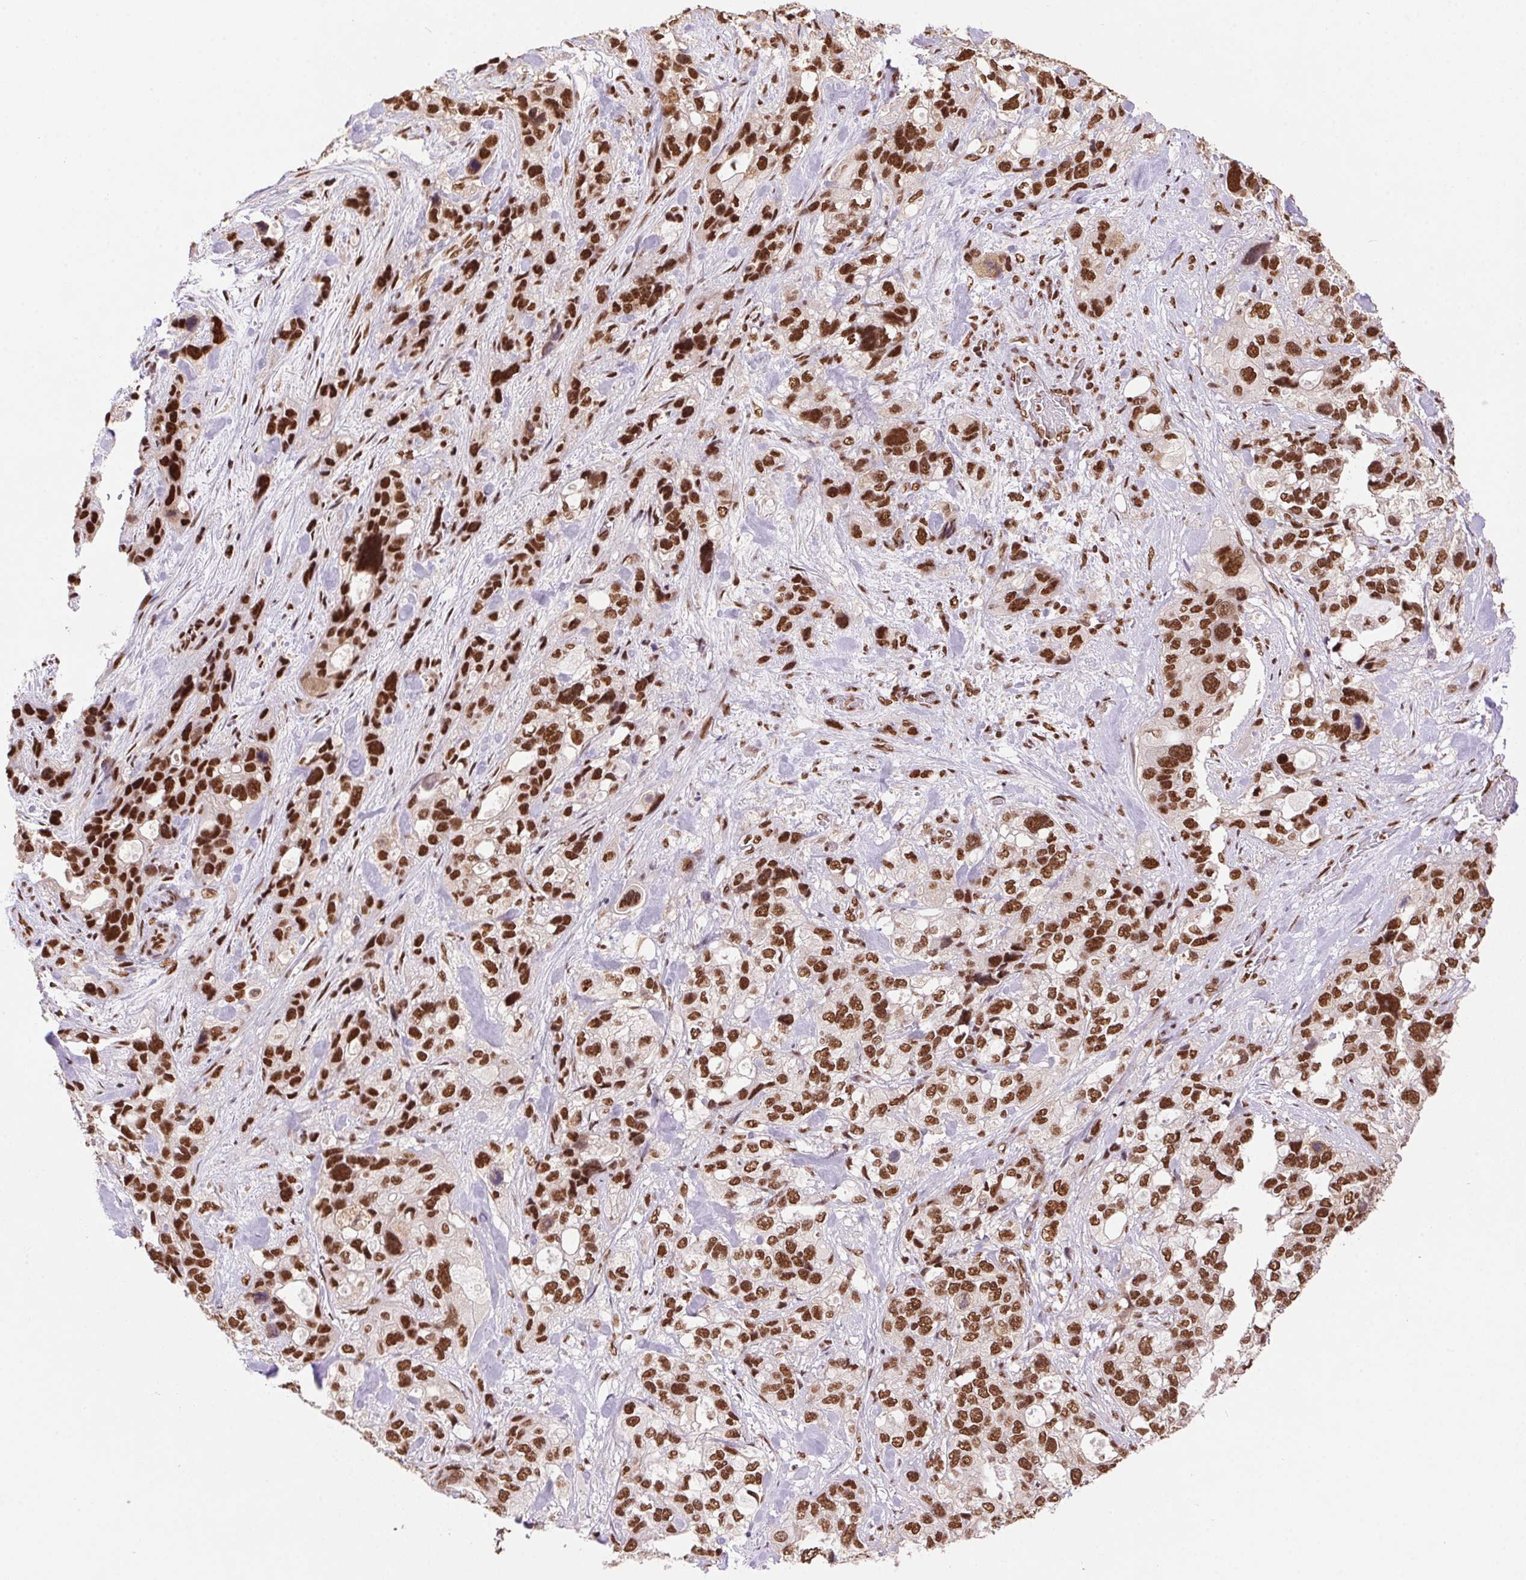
{"staining": {"intensity": "strong", "quantity": ">75%", "location": "nuclear"}, "tissue": "stomach cancer", "cell_type": "Tumor cells", "image_type": "cancer", "snomed": [{"axis": "morphology", "description": "Adenocarcinoma, NOS"}, {"axis": "topography", "description": "Stomach, upper"}], "caption": "Adenocarcinoma (stomach) stained with immunohistochemistry (IHC) demonstrates strong nuclear staining in approximately >75% of tumor cells.", "gene": "ZNF207", "patient": {"sex": "female", "age": 81}}